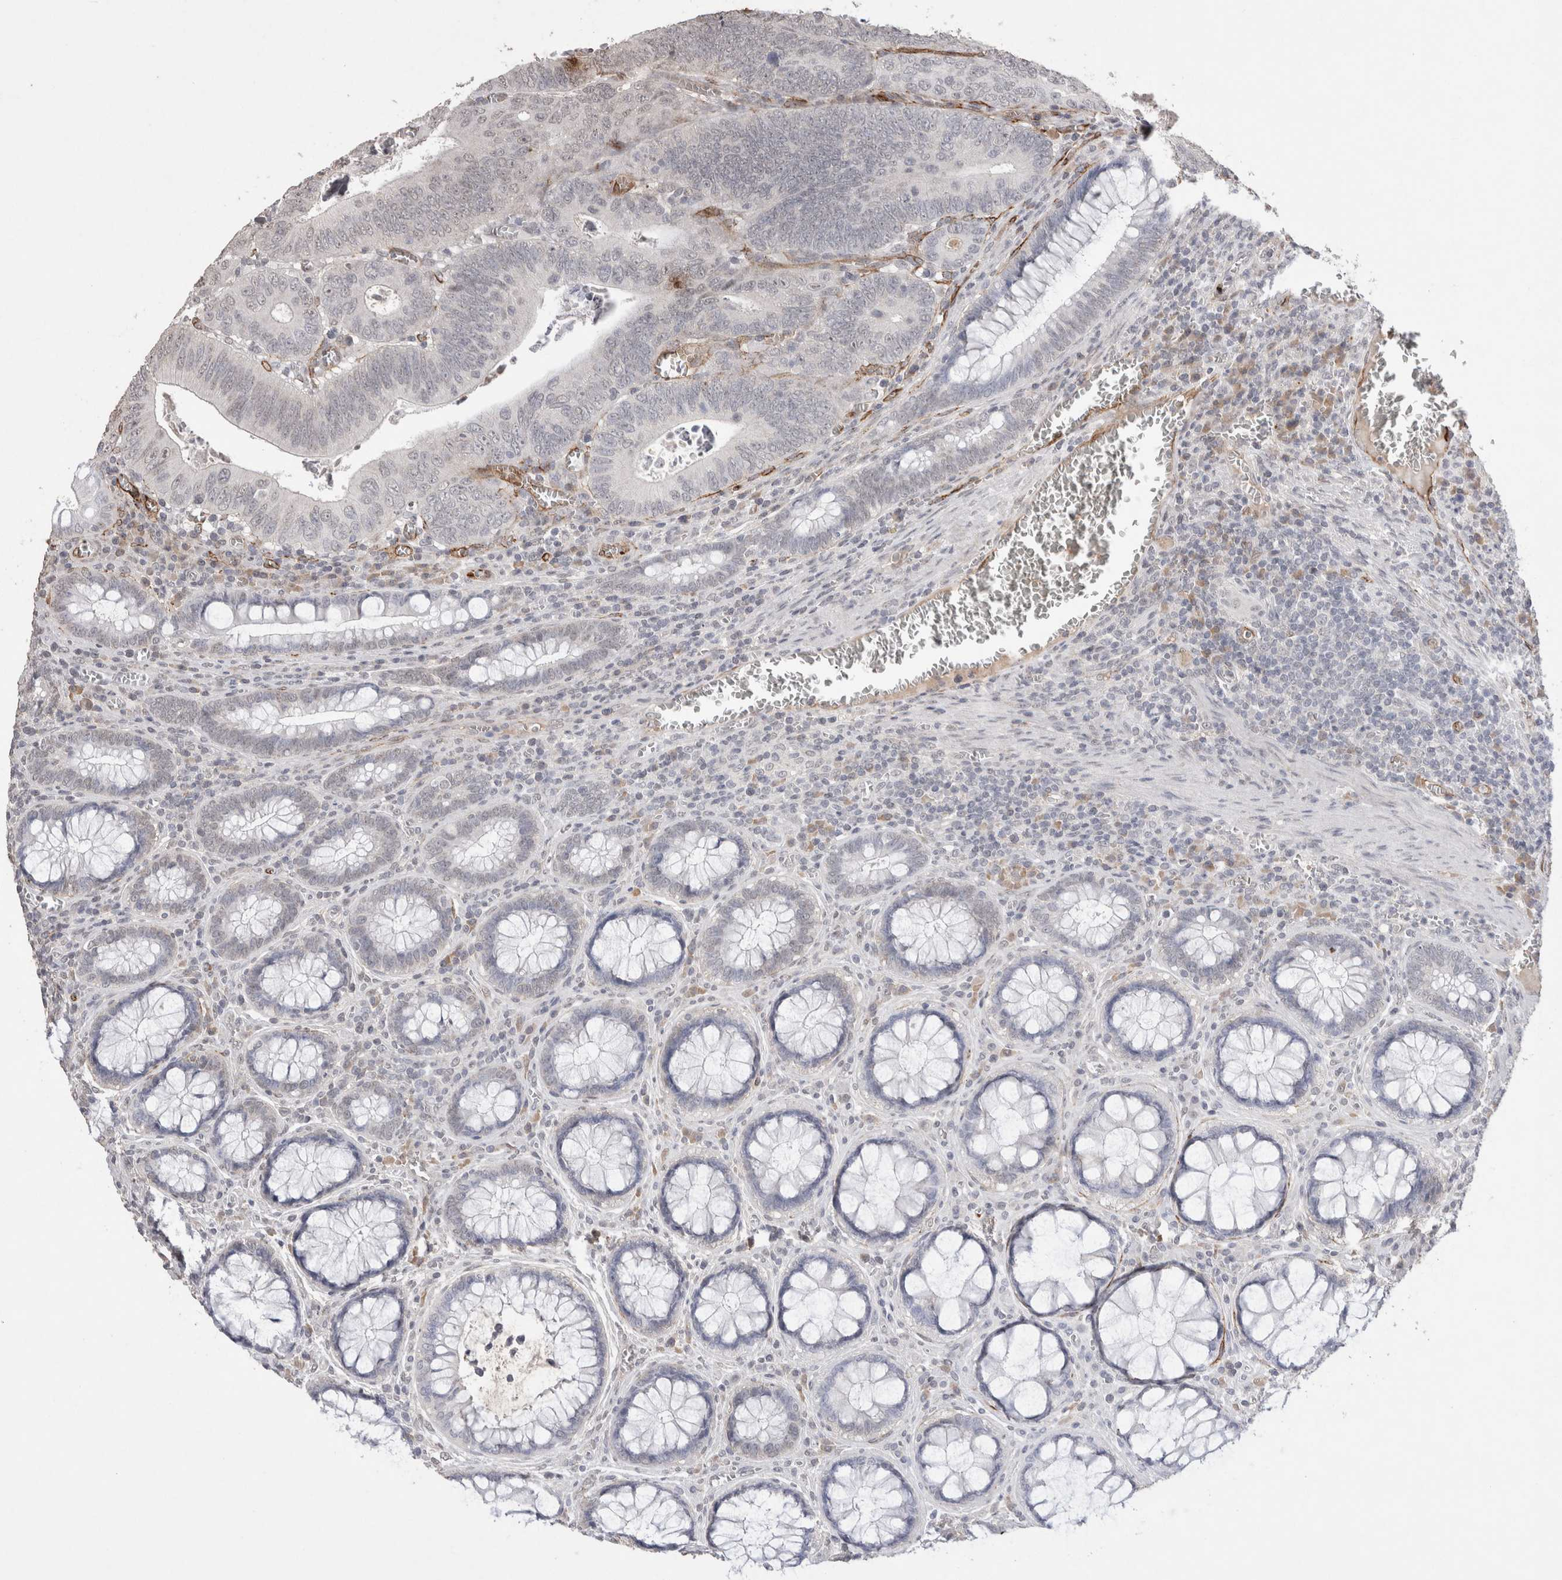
{"staining": {"intensity": "negative", "quantity": "none", "location": "none"}, "tissue": "colorectal cancer", "cell_type": "Tumor cells", "image_type": "cancer", "snomed": [{"axis": "morphology", "description": "Inflammation, NOS"}, {"axis": "morphology", "description": "Adenocarcinoma, NOS"}, {"axis": "topography", "description": "Colon"}], "caption": "Photomicrograph shows no protein expression in tumor cells of adenocarcinoma (colorectal) tissue.", "gene": "CDH13", "patient": {"sex": "male", "age": 72}}